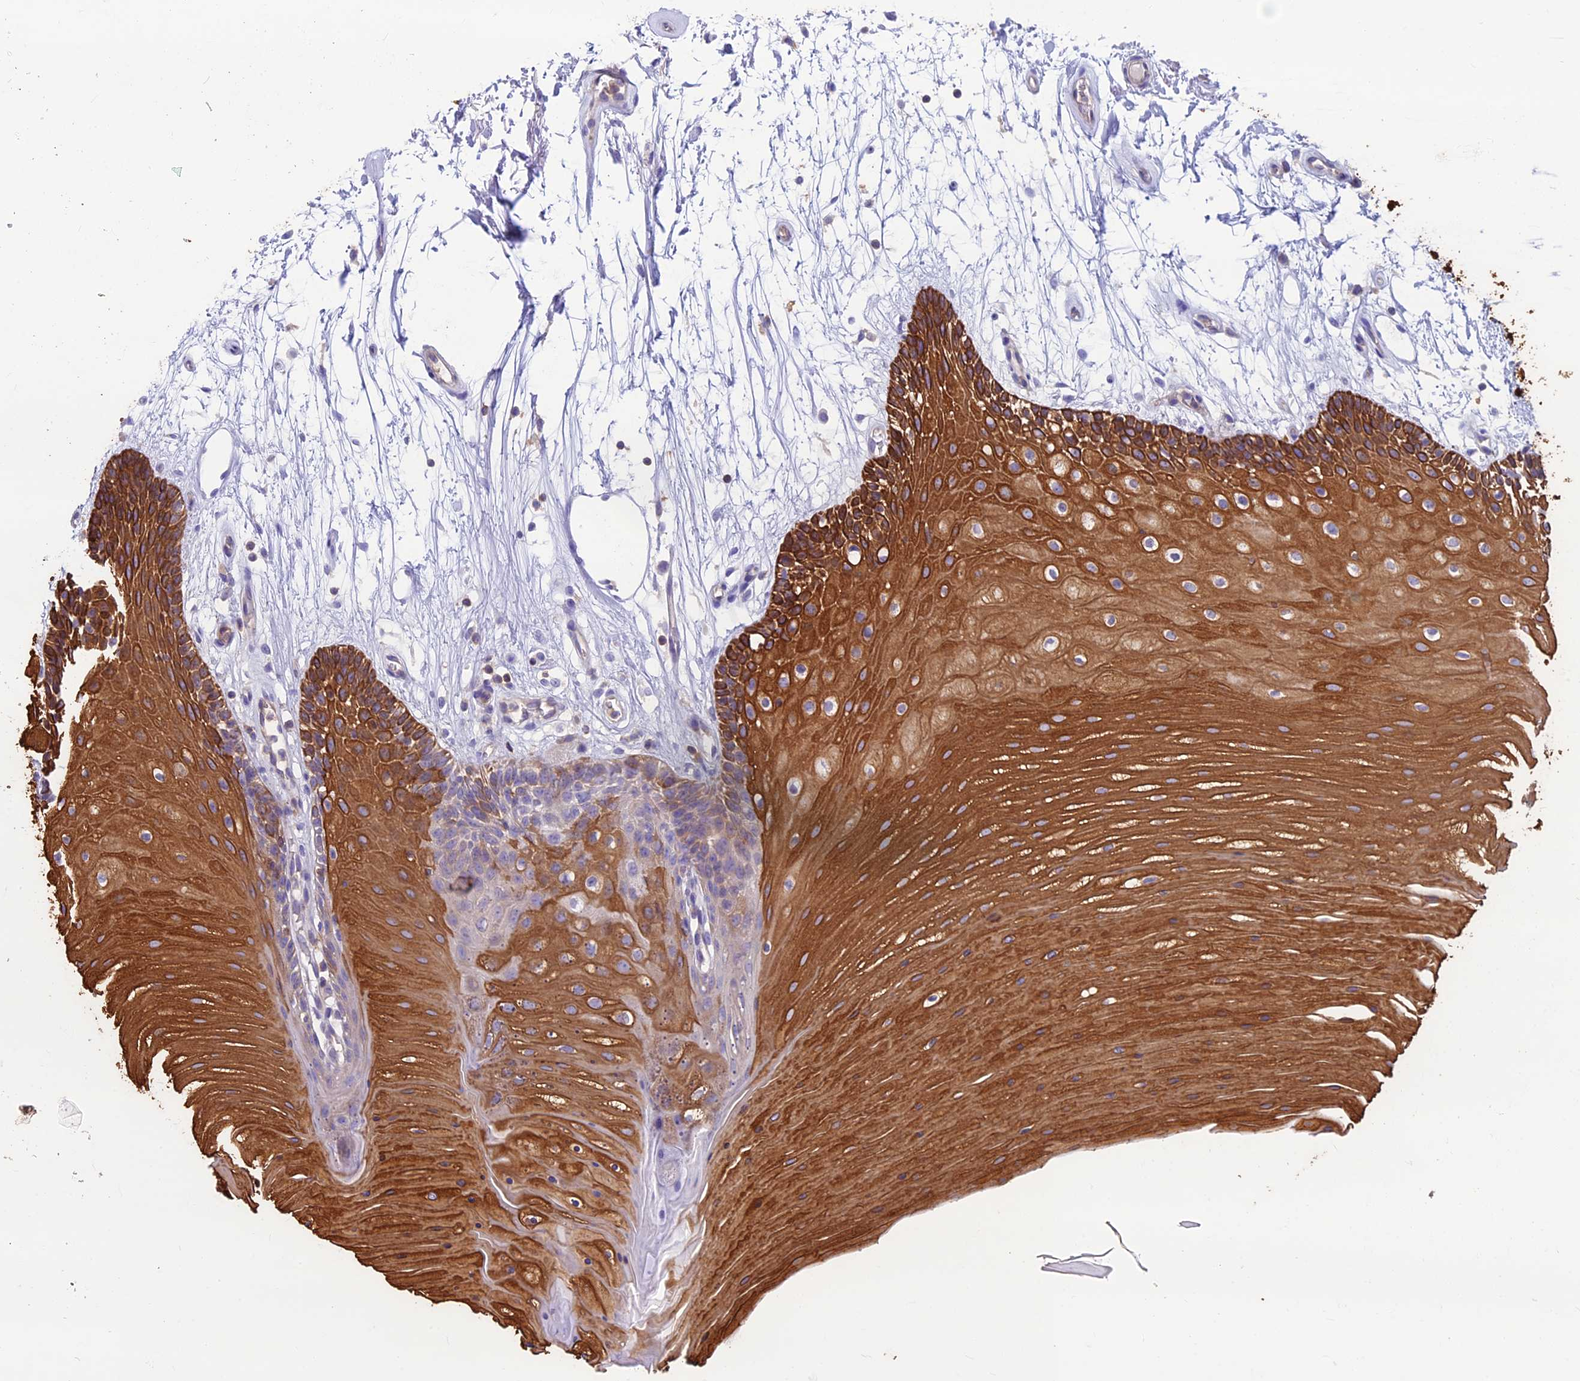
{"staining": {"intensity": "strong", "quantity": ">75%", "location": "cytoplasmic/membranous"}, "tissue": "oral mucosa", "cell_type": "Squamous epithelial cells", "image_type": "normal", "snomed": [{"axis": "morphology", "description": "Normal tissue, NOS"}, {"axis": "topography", "description": "Oral tissue"}], "caption": "This photomicrograph shows normal oral mucosa stained with immunohistochemistry to label a protein in brown. The cytoplasmic/membranous of squamous epithelial cells show strong positivity for the protein. Nuclei are counter-stained blue.", "gene": "CDAN1", "patient": {"sex": "female", "age": 80}}